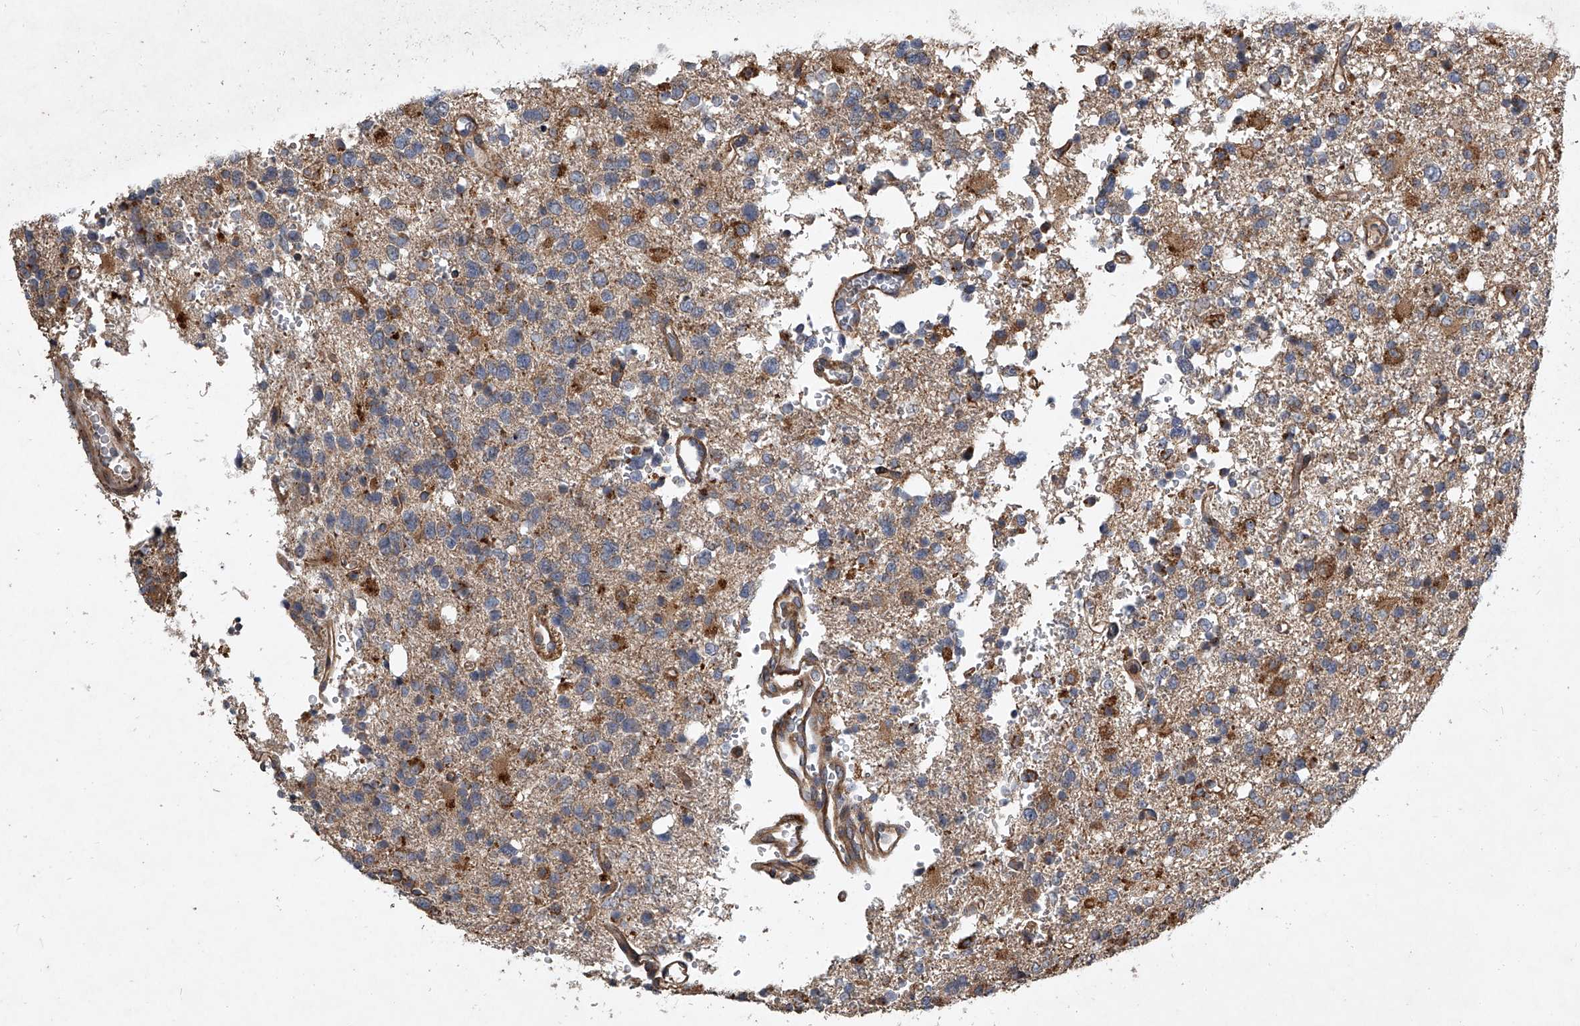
{"staining": {"intensity": "moderate", "quantity": "25%-75%", "location": "cytoplasmic/membranous"}, "tissue": "glioma", "cell_type": "Tumor cells", "image_type": "cancer", "snomed": [{"axis": "morphology", "description": "Glioma, malignant, High grade"}, {"axis": "topography", "description": "Brain"}], "caption": "Immunohistochemical staining of human glioma shows moderate cytoplasmic/membranous protein staining in approximately 25%-75% of tumor cells. (DAB (3,3'-diaminobenzidine) IHC, brown staining for protein, blue staining for nuclei).", "gene": "EVA1C", "patient": {"sex": "female", "age": 62}}